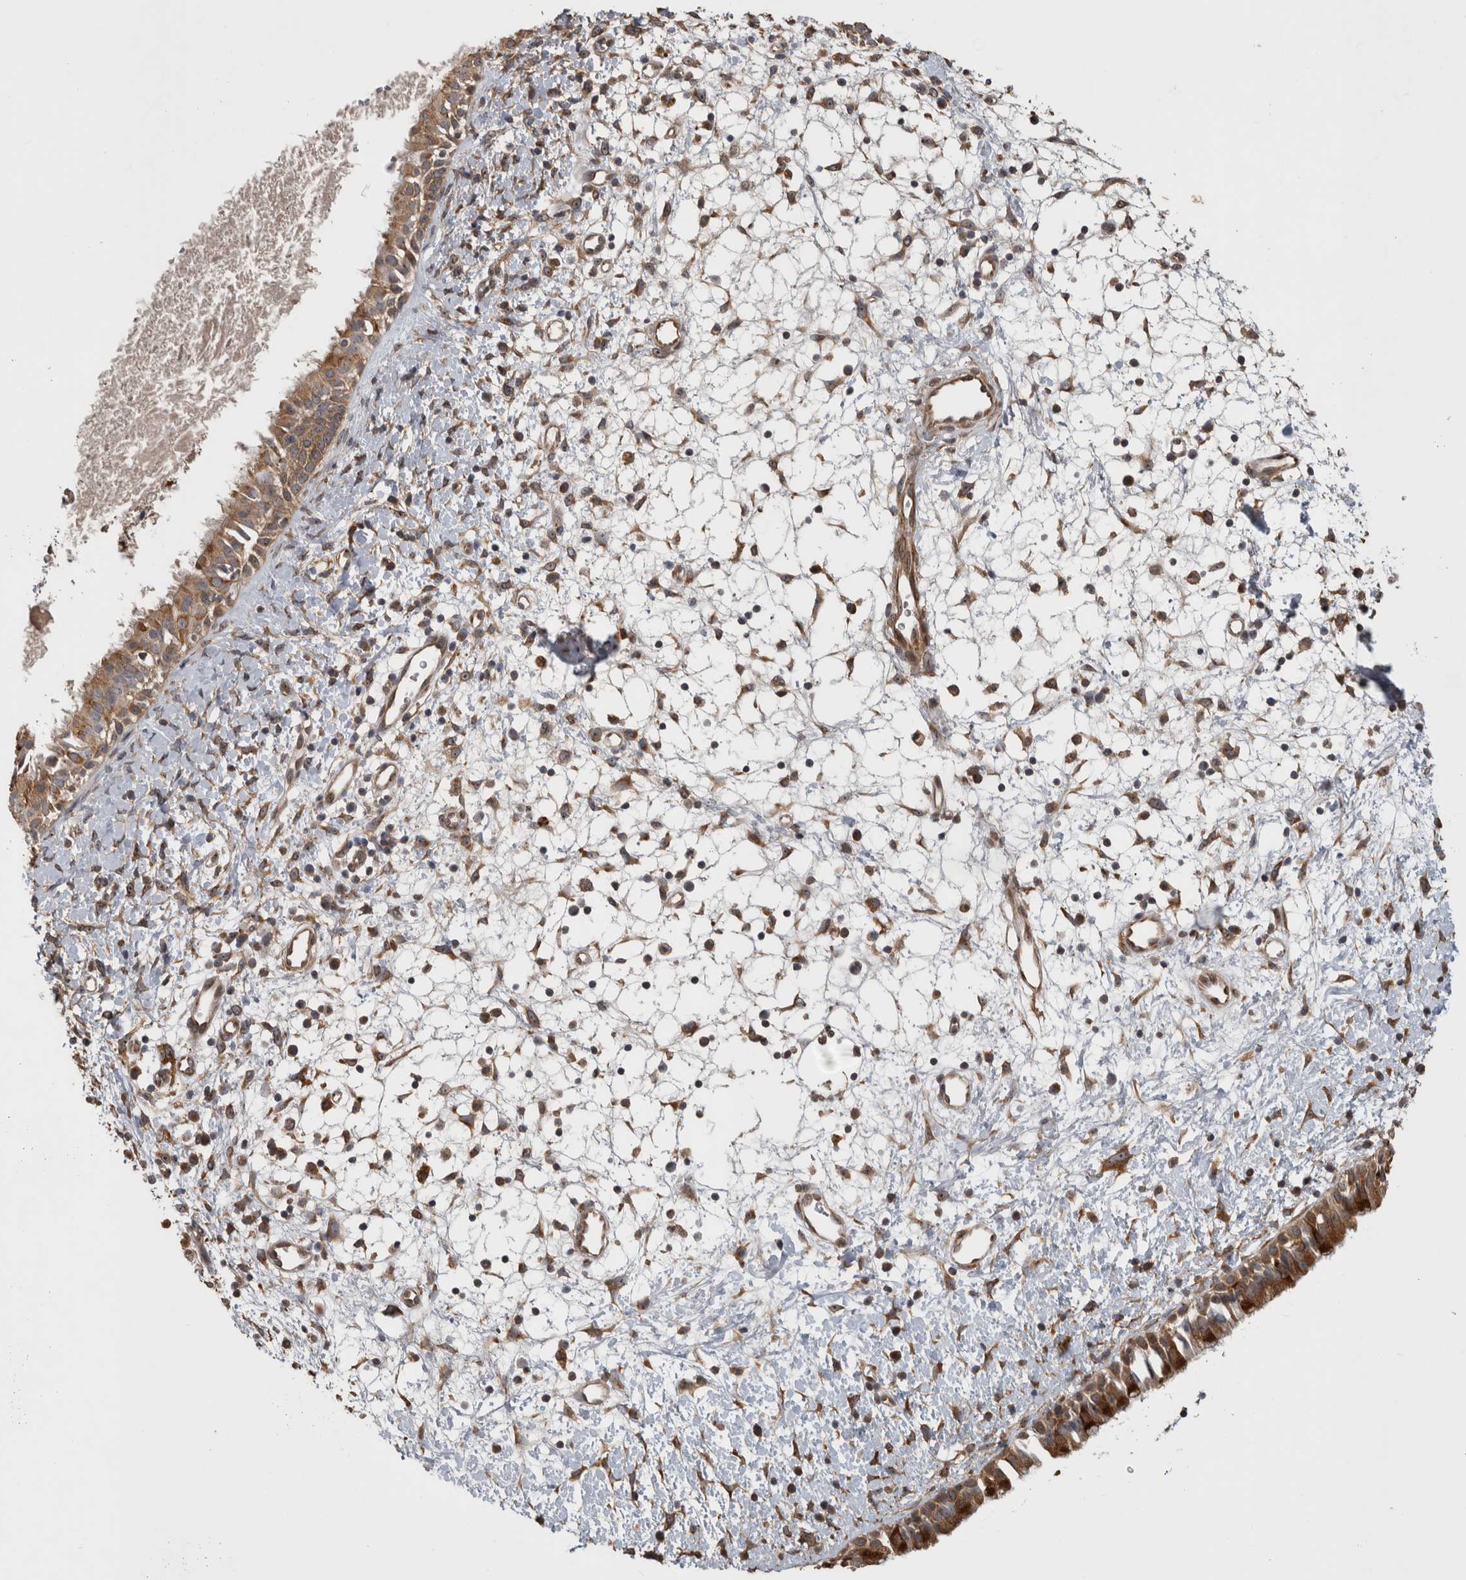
{"staining": {"intensity": "moderate", "quantity": ">75%", "location": "cytoplasmic/membranous"}, "tissue": "nasopharynx", "cell_type": "Respiratory epithelial cells", "image_type": "normal", "snomed": [{"axis": "morphology", "description": "Normal tissue, NOS"}, {"axis": "topography", "description": "Nasopharynx"}], "caption": "Immunohistochemistry (DAB (3,3'-diaminobenzidine)) staining of unremarkable nasopharynx exhibits moderate cytoplasmic/membranous protein positivity in about >75% of respiratory epithelial cells.", "gene": "ATXN2", "patient": {"sex": "male", "age": 22}}